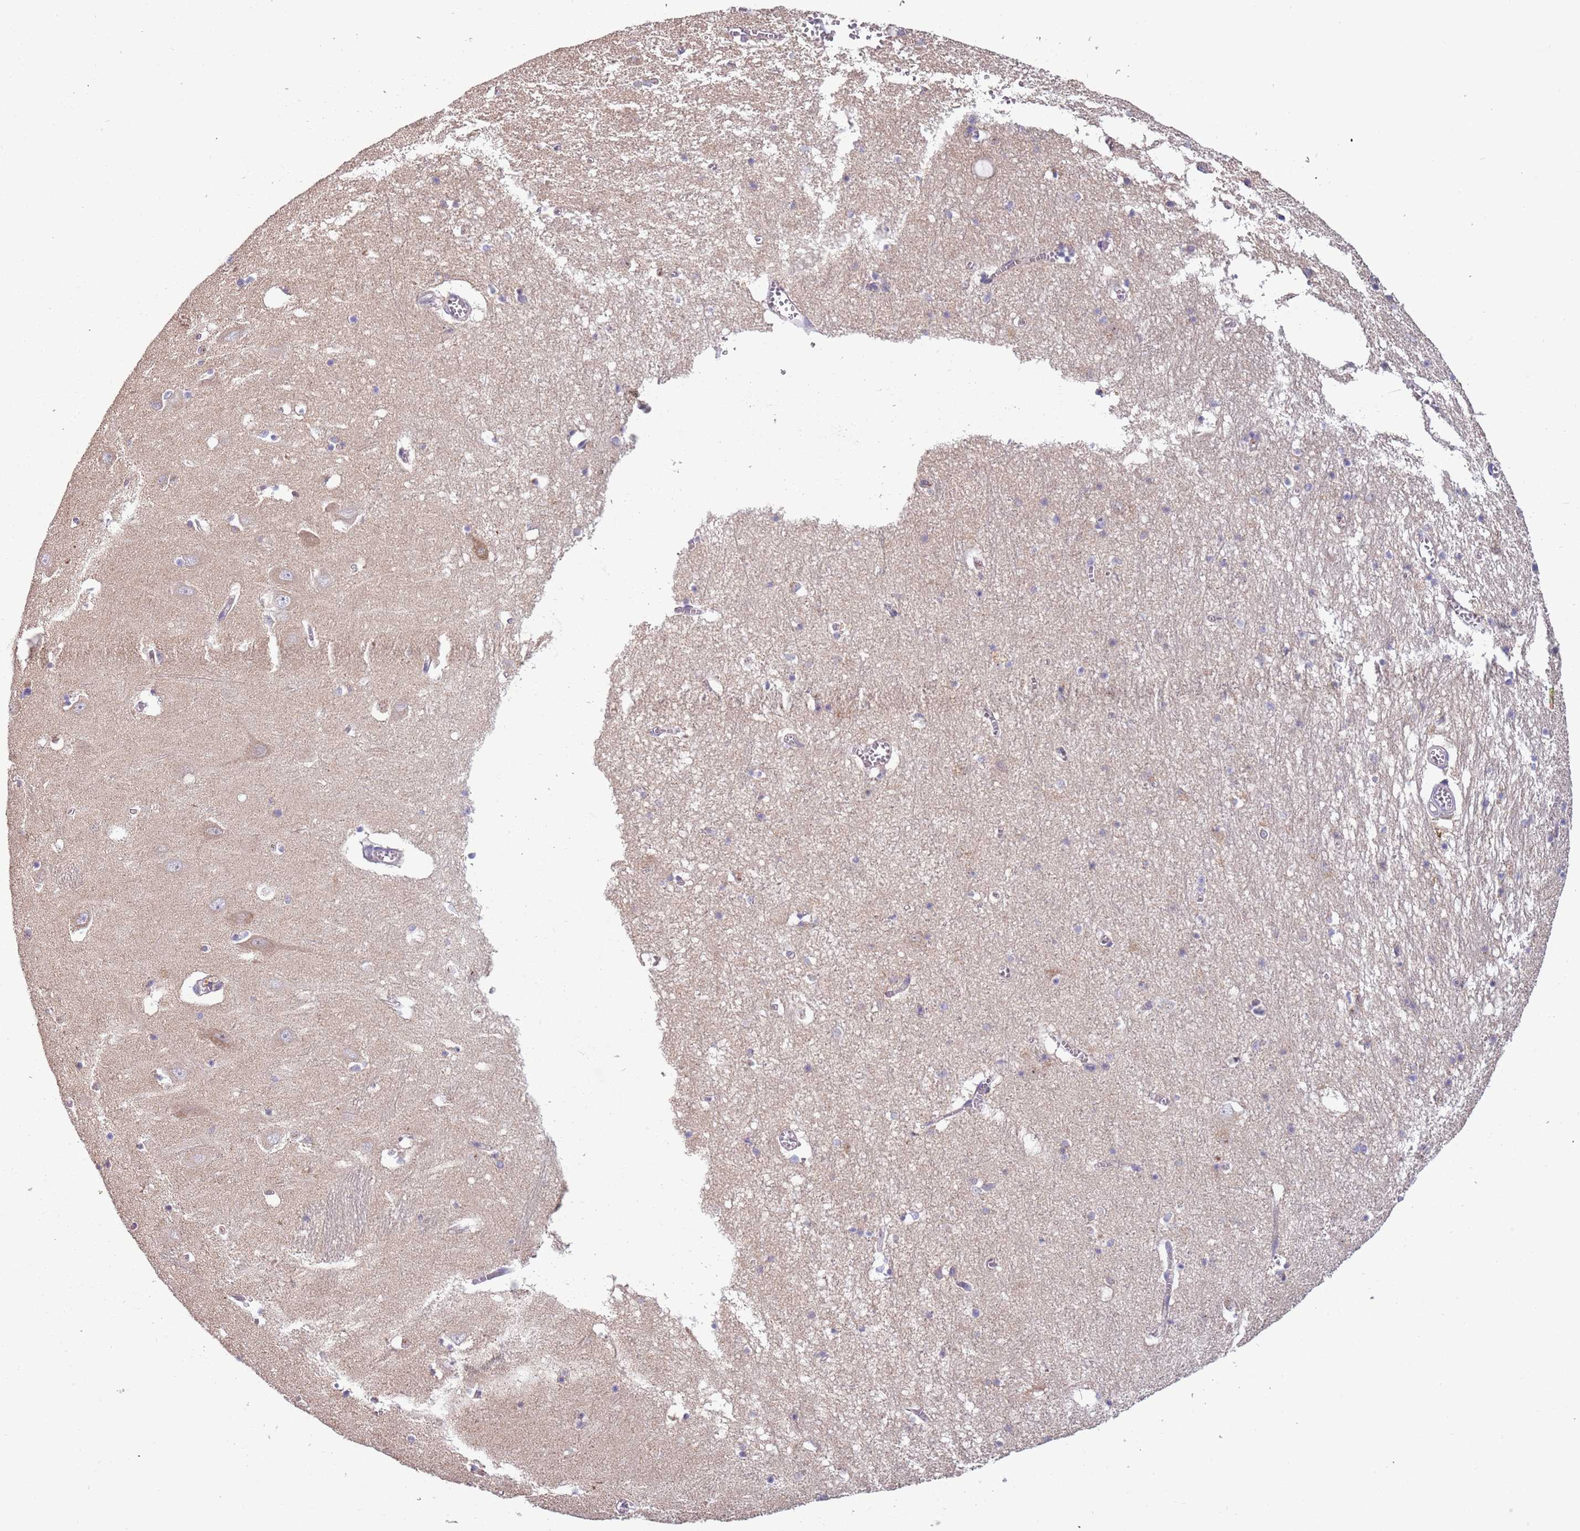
{"staining": {"intensity": "weak", "quantity": "<25%", "location": "cytoplasmic/membranous"}, "tissue": "hippocampus", "cell_type": "Glial cells", "image_type": "normal", "snomed": [{"axis": "morphology", "description": "Normal tissue, NOS"}, {"axis": "topography", "description": "Hippocampus"}], "caption": "This is an IHC histopathology image of benign hippocampus. There is no positivity in glial cells.", "gene": "SYS1", "patient": {"sex": "male", "age": 70}}